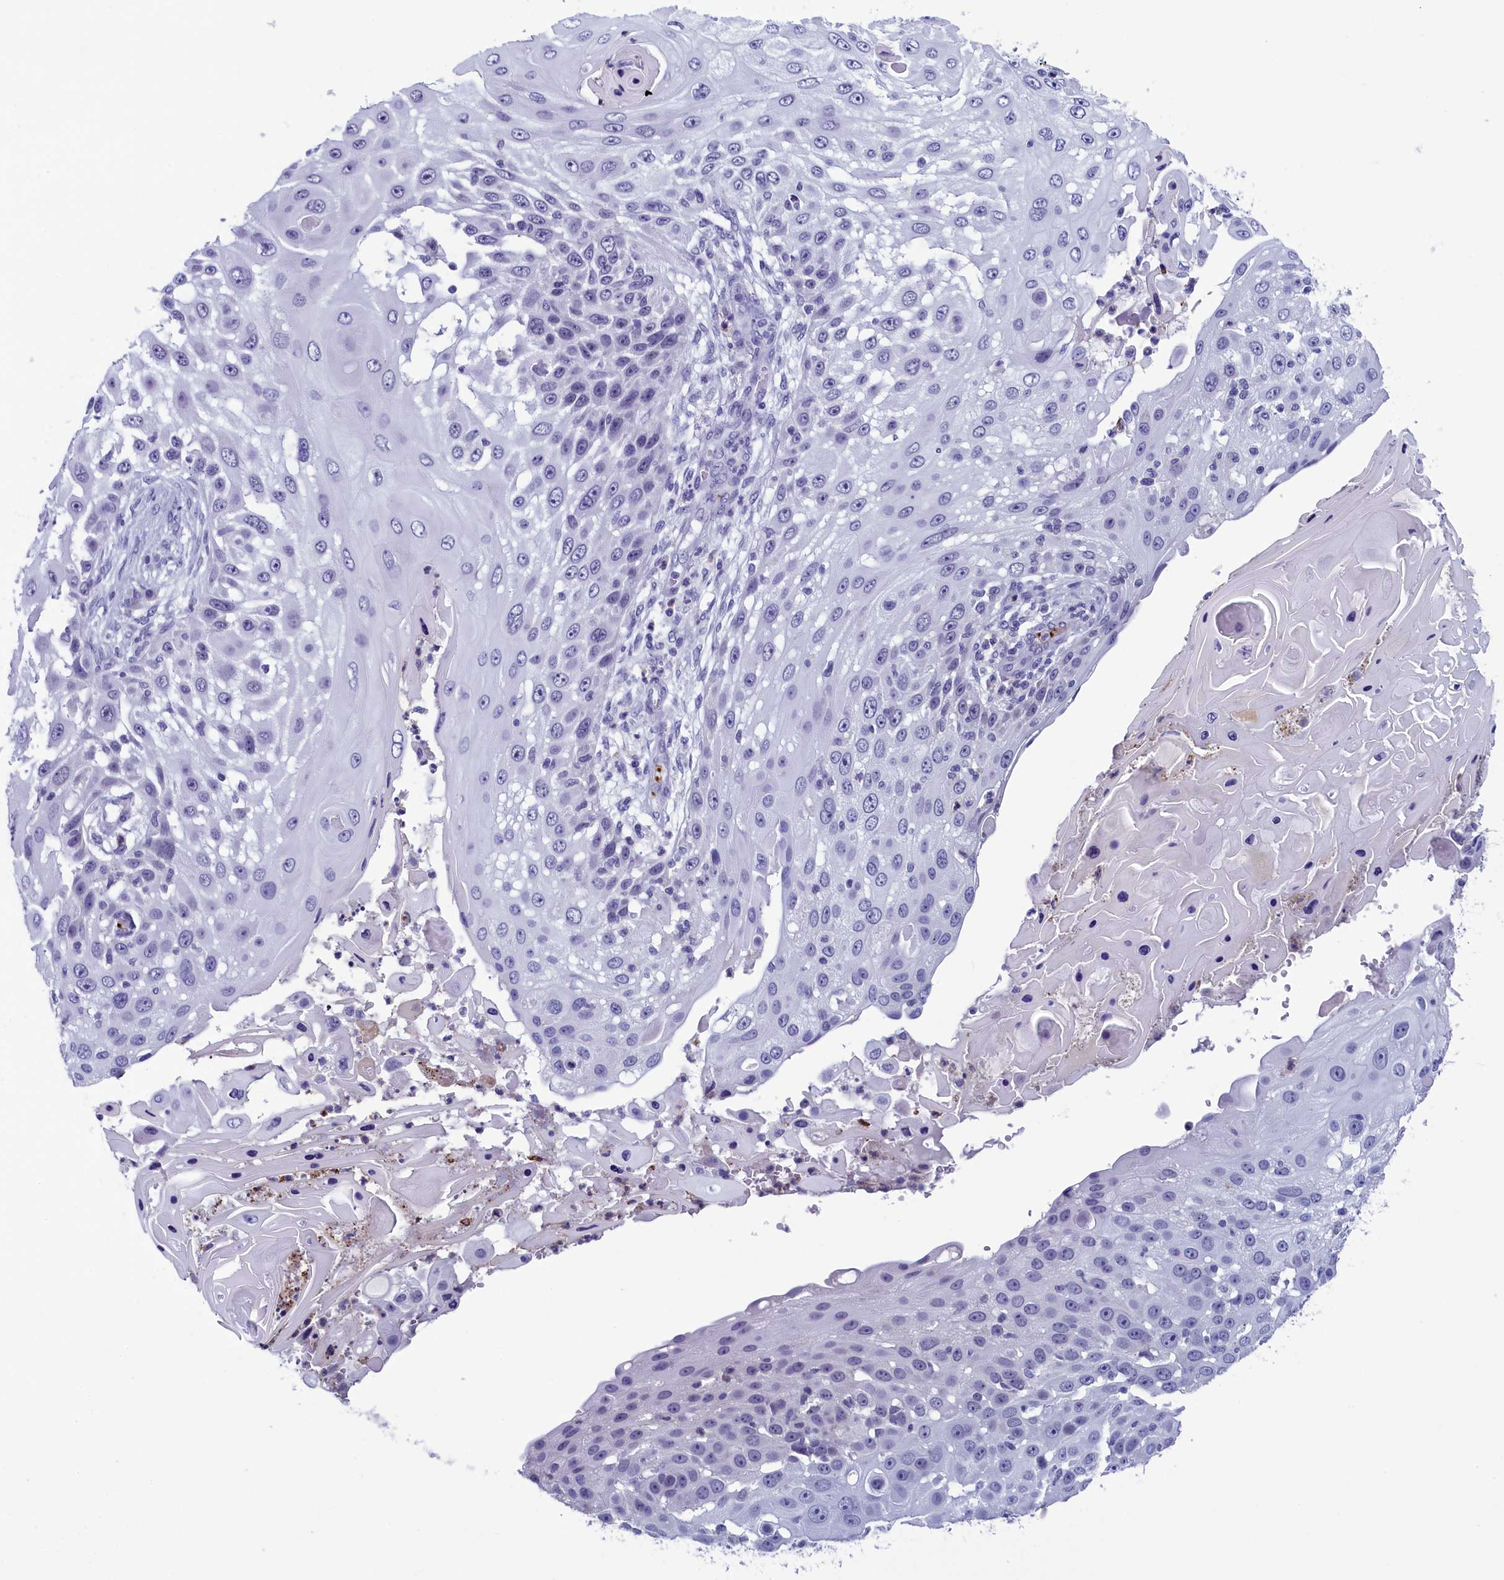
{"staining": {"intensity": "negative", "quantity": "none", "location": "none"}, "tissue": "skin cancer", "cell_type": "Tumor cells", "image_type": "cancer", "snomed": [{"axis": "morphology", "description": "Squamous cell carcinoma, NOS"}, {"axis": "topography", "description": "Skin"}], "caption": "High power microscopy image of an immunohistochemistry photomicrograph of squamous cell carcinoma (skin), revealing no significant expression in tumor cells. (Brightfield microscopy of DAB (3,3'-diaminobenzidine) immunohistochemistry at high magnification).", "gene": "AIFM2", "patient": {"sex": "female", "age": 44}}